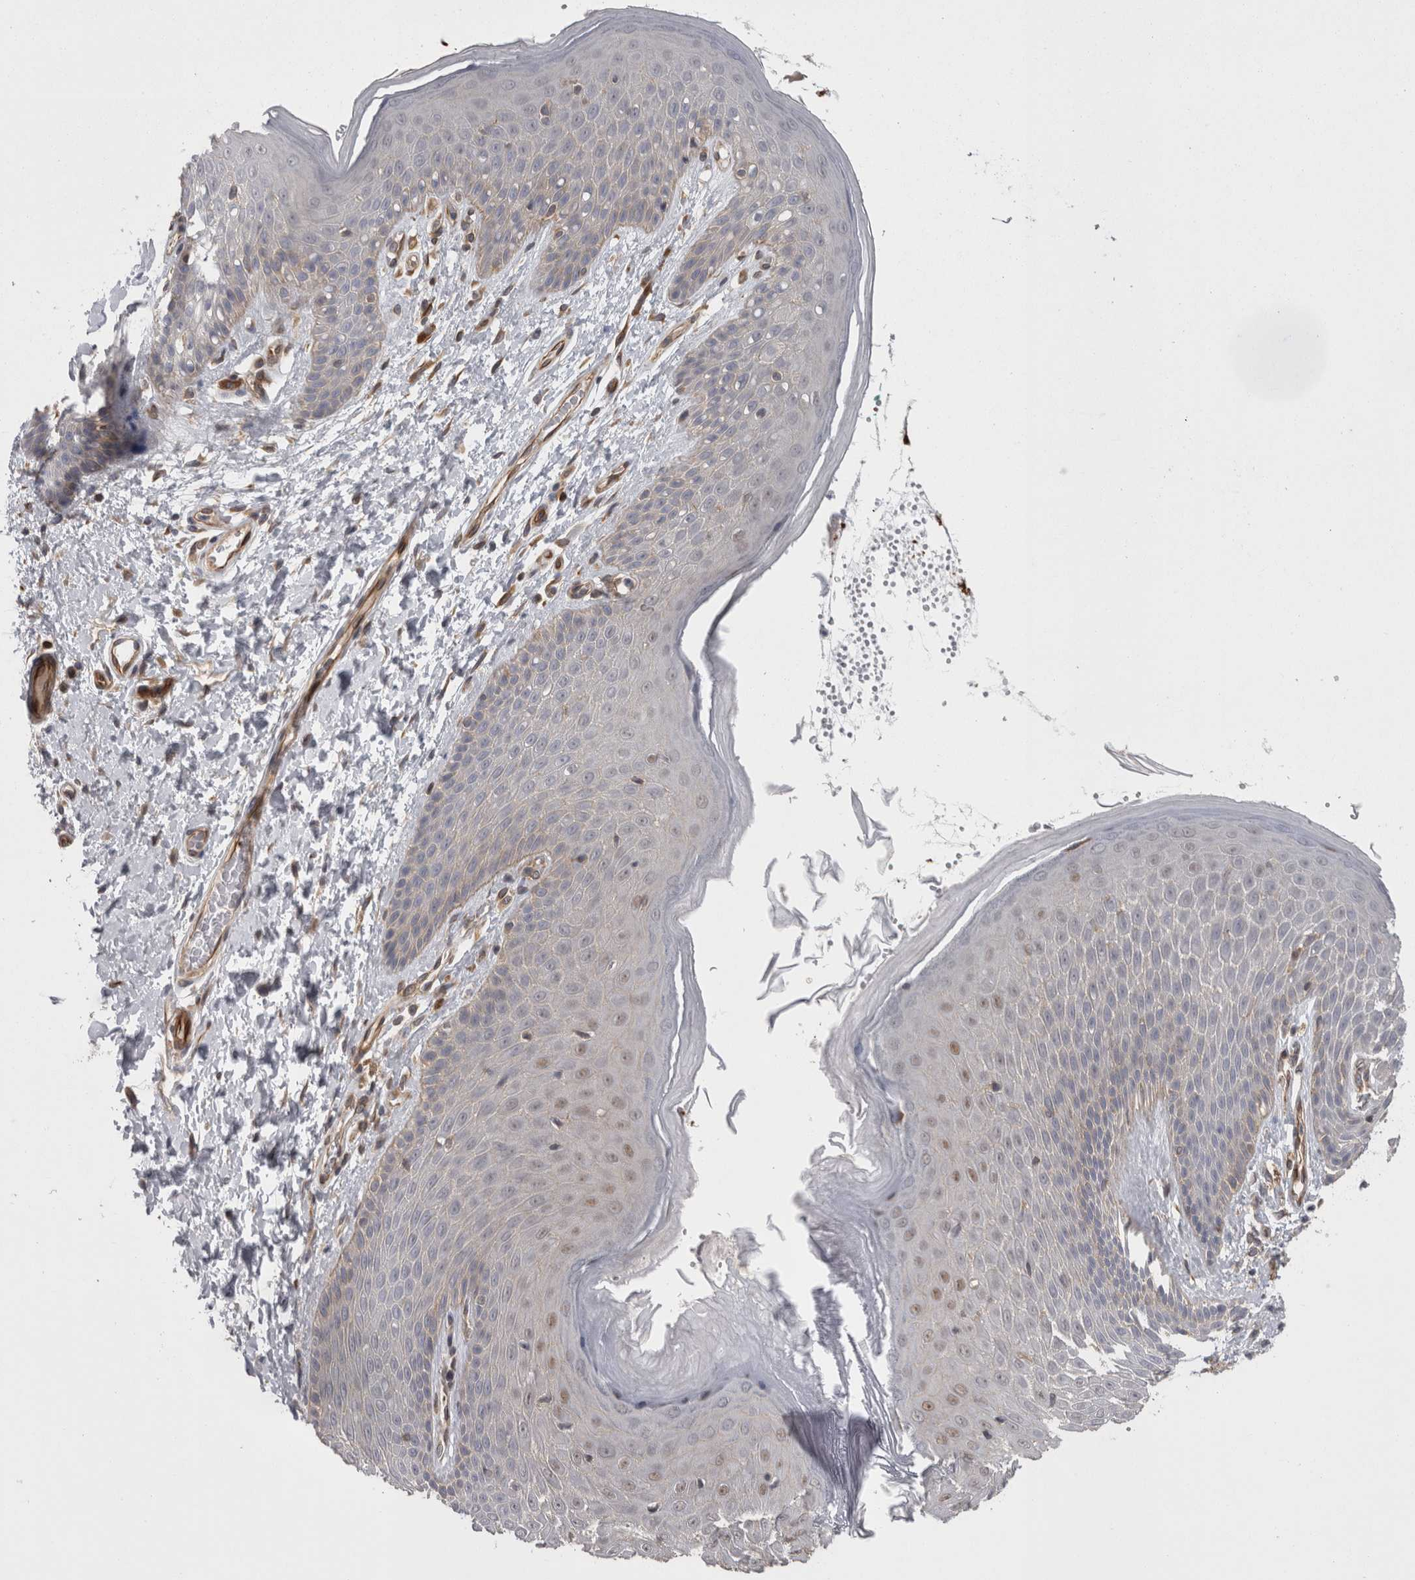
{"staining": {"intensity": "weak", "quantity": "<25%", "location": "cytoplasmic/membranous,nuclear"}, "tissue": "skin", "cell_type": "Epidermal cells", "image_type": "normal", "snomed": [{"axis": "morphology", "description": "Normal tissue, NOS"}, {"axis": "topography", "description": "Anal"}], "caption": "Epidermal cells are negative for brown protein staining in normal skin. (DAB (3,3'-diaminobenzidine) IHC with hematoxylin counter stain).", "gene": "RMDN1", "patient": {"sex": "male", "age": 74}}